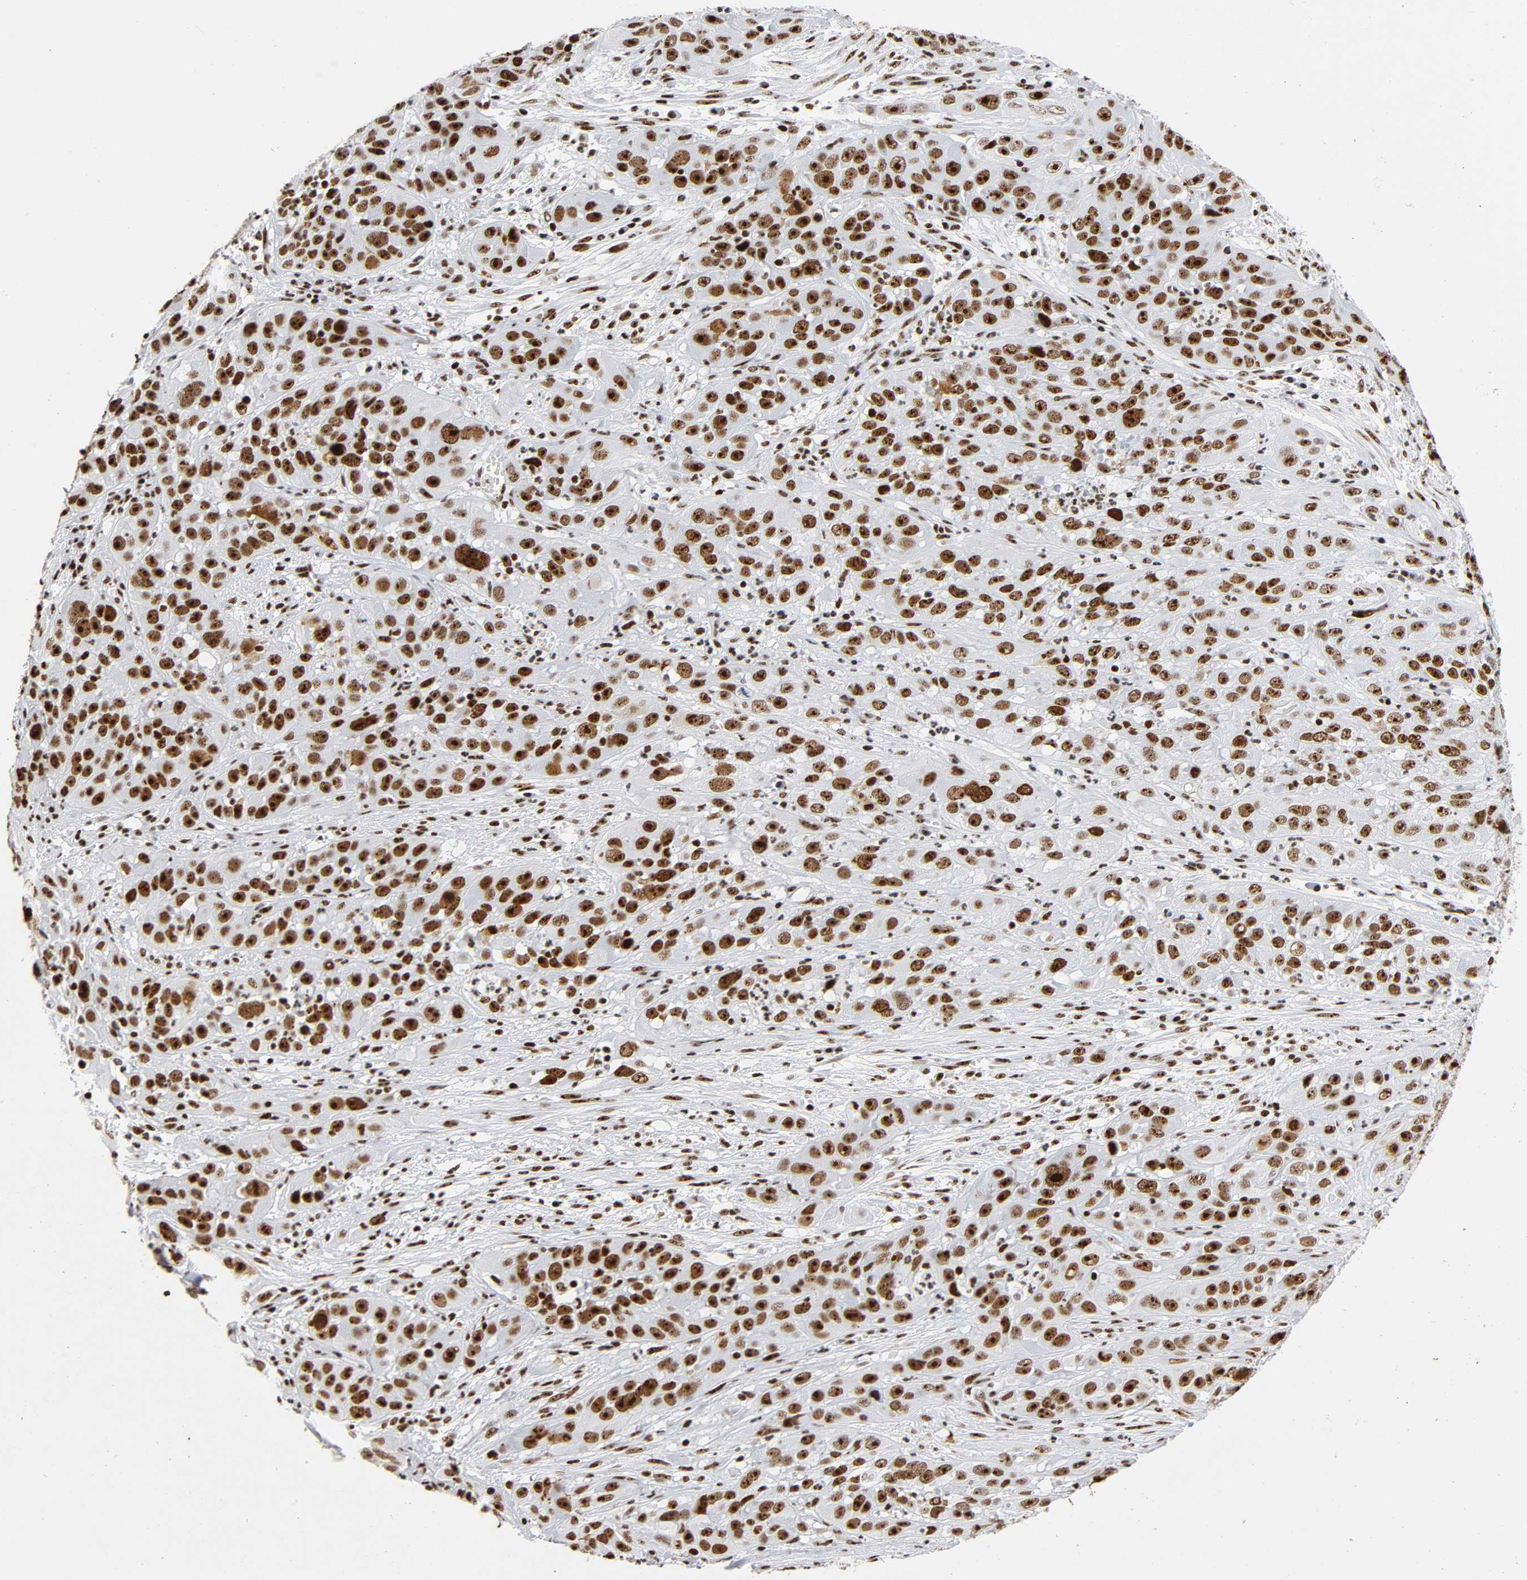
{"staining": {"intensity": "strong", "quantity": ">75%", "location": "nuclear"}, "tissue": "cervical cancer", "cell_type": "Tumor cells", "image_type": "cancer", "snomed": [{"axis": "morphology", "description": "Squamous cell carcinoma, NOS"}, {"axis": "topography", "description": "Cervix"}], "caption": "The histopathology image shows staining of squamous cell carcinoma (cervical), revealing strong nuclear protein positivity (brown color) within tumor cells. (DAB = brown stain, brightfield microscopy at high magnification).", "gene": "UBTF", "patient": {"sex": "female", "age": 32}}